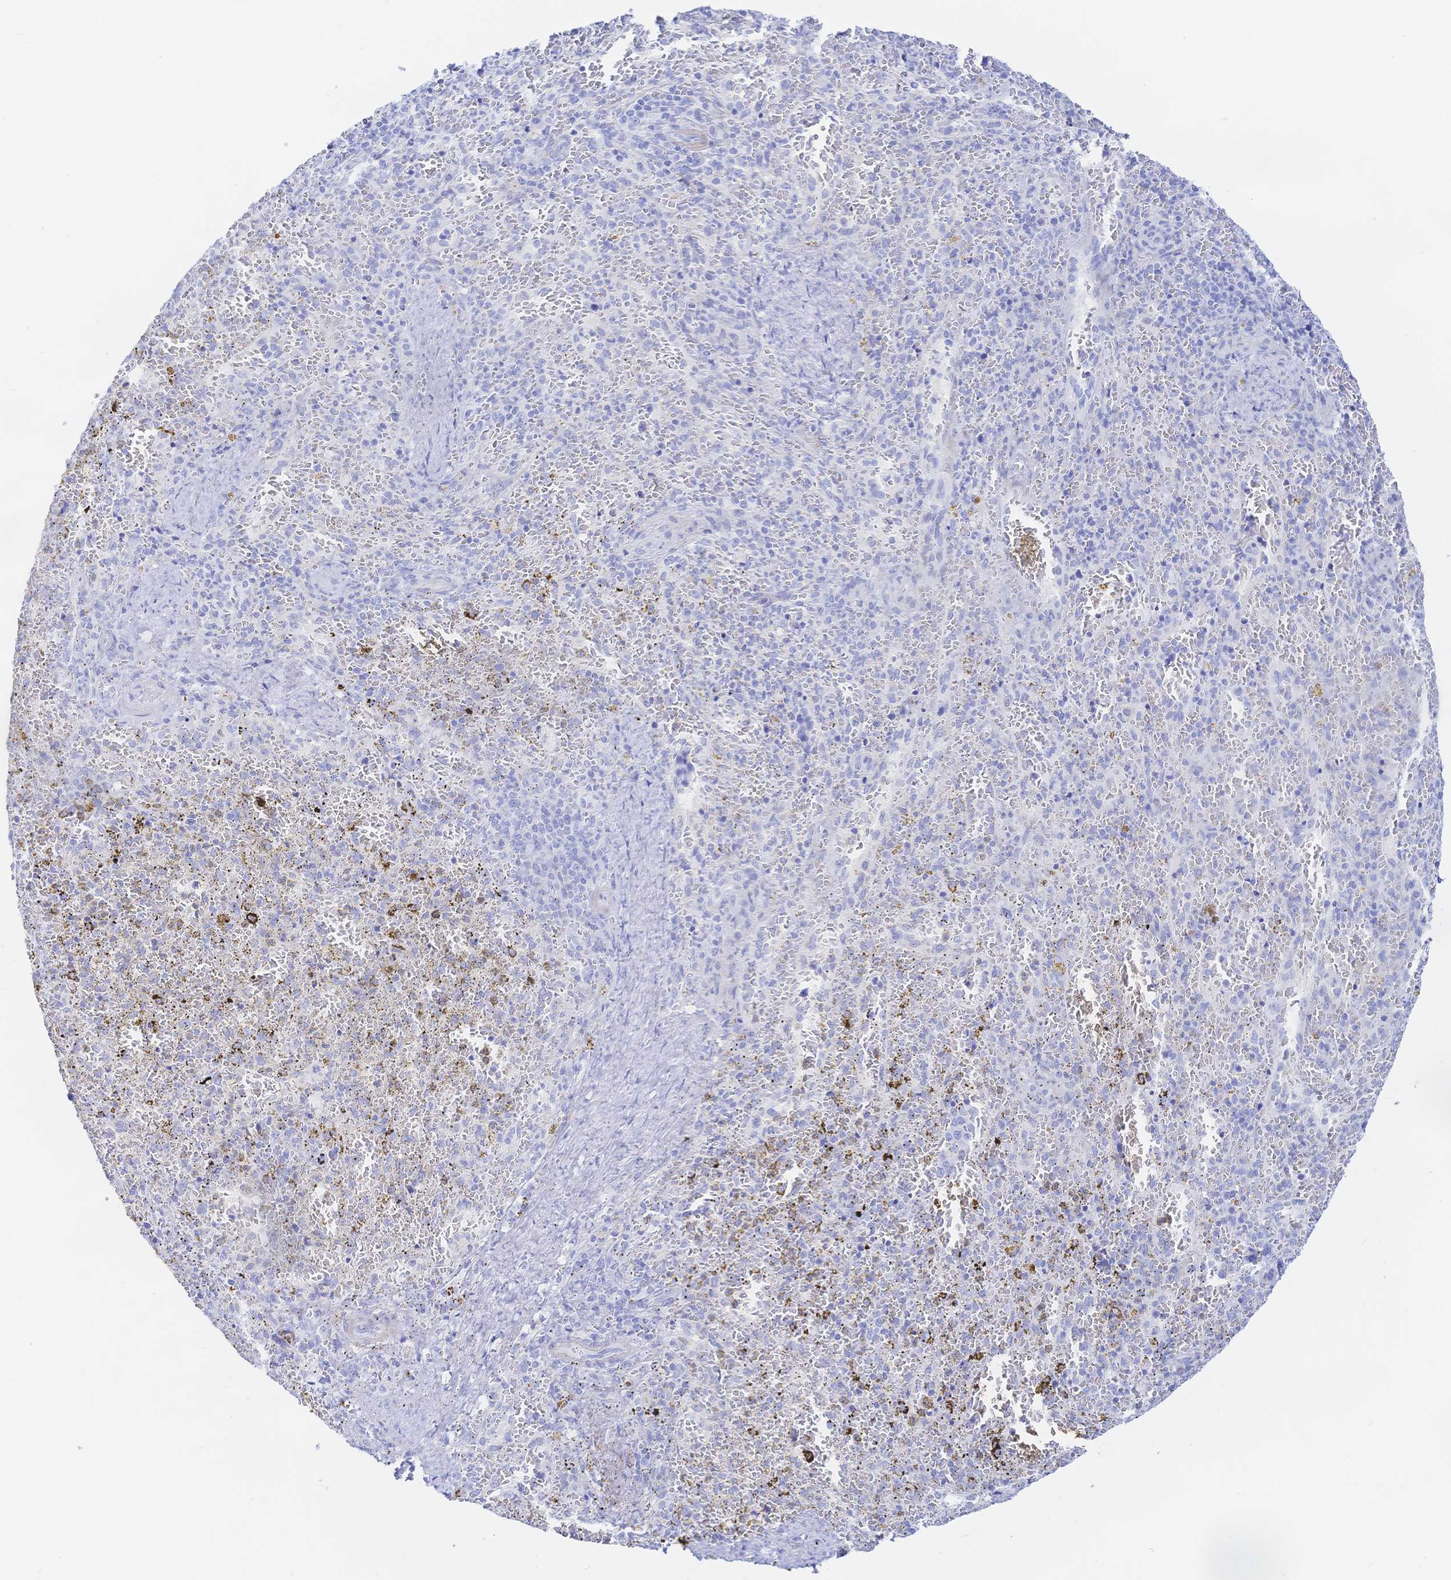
{"staining": {"intensity": "negative", "quantity": "none", "location": "none"}, "tissue": "spleen", "cell_type": "Cells in red pulp", "image_type": "normal", "snomed": [{"axis": "morphology", "description": "Normal tissue, NOS"}, {"axis": "topography", "description": "Spleen"}], "caption": "Cells in red pulp show no significant expression in unremarkable spleen. (Brightfield microscopy of DAB immunohistochemistry (IHC) at high magnification).", "gene": "KCNH6", "patient": {"sex": "female", "age": 50}}